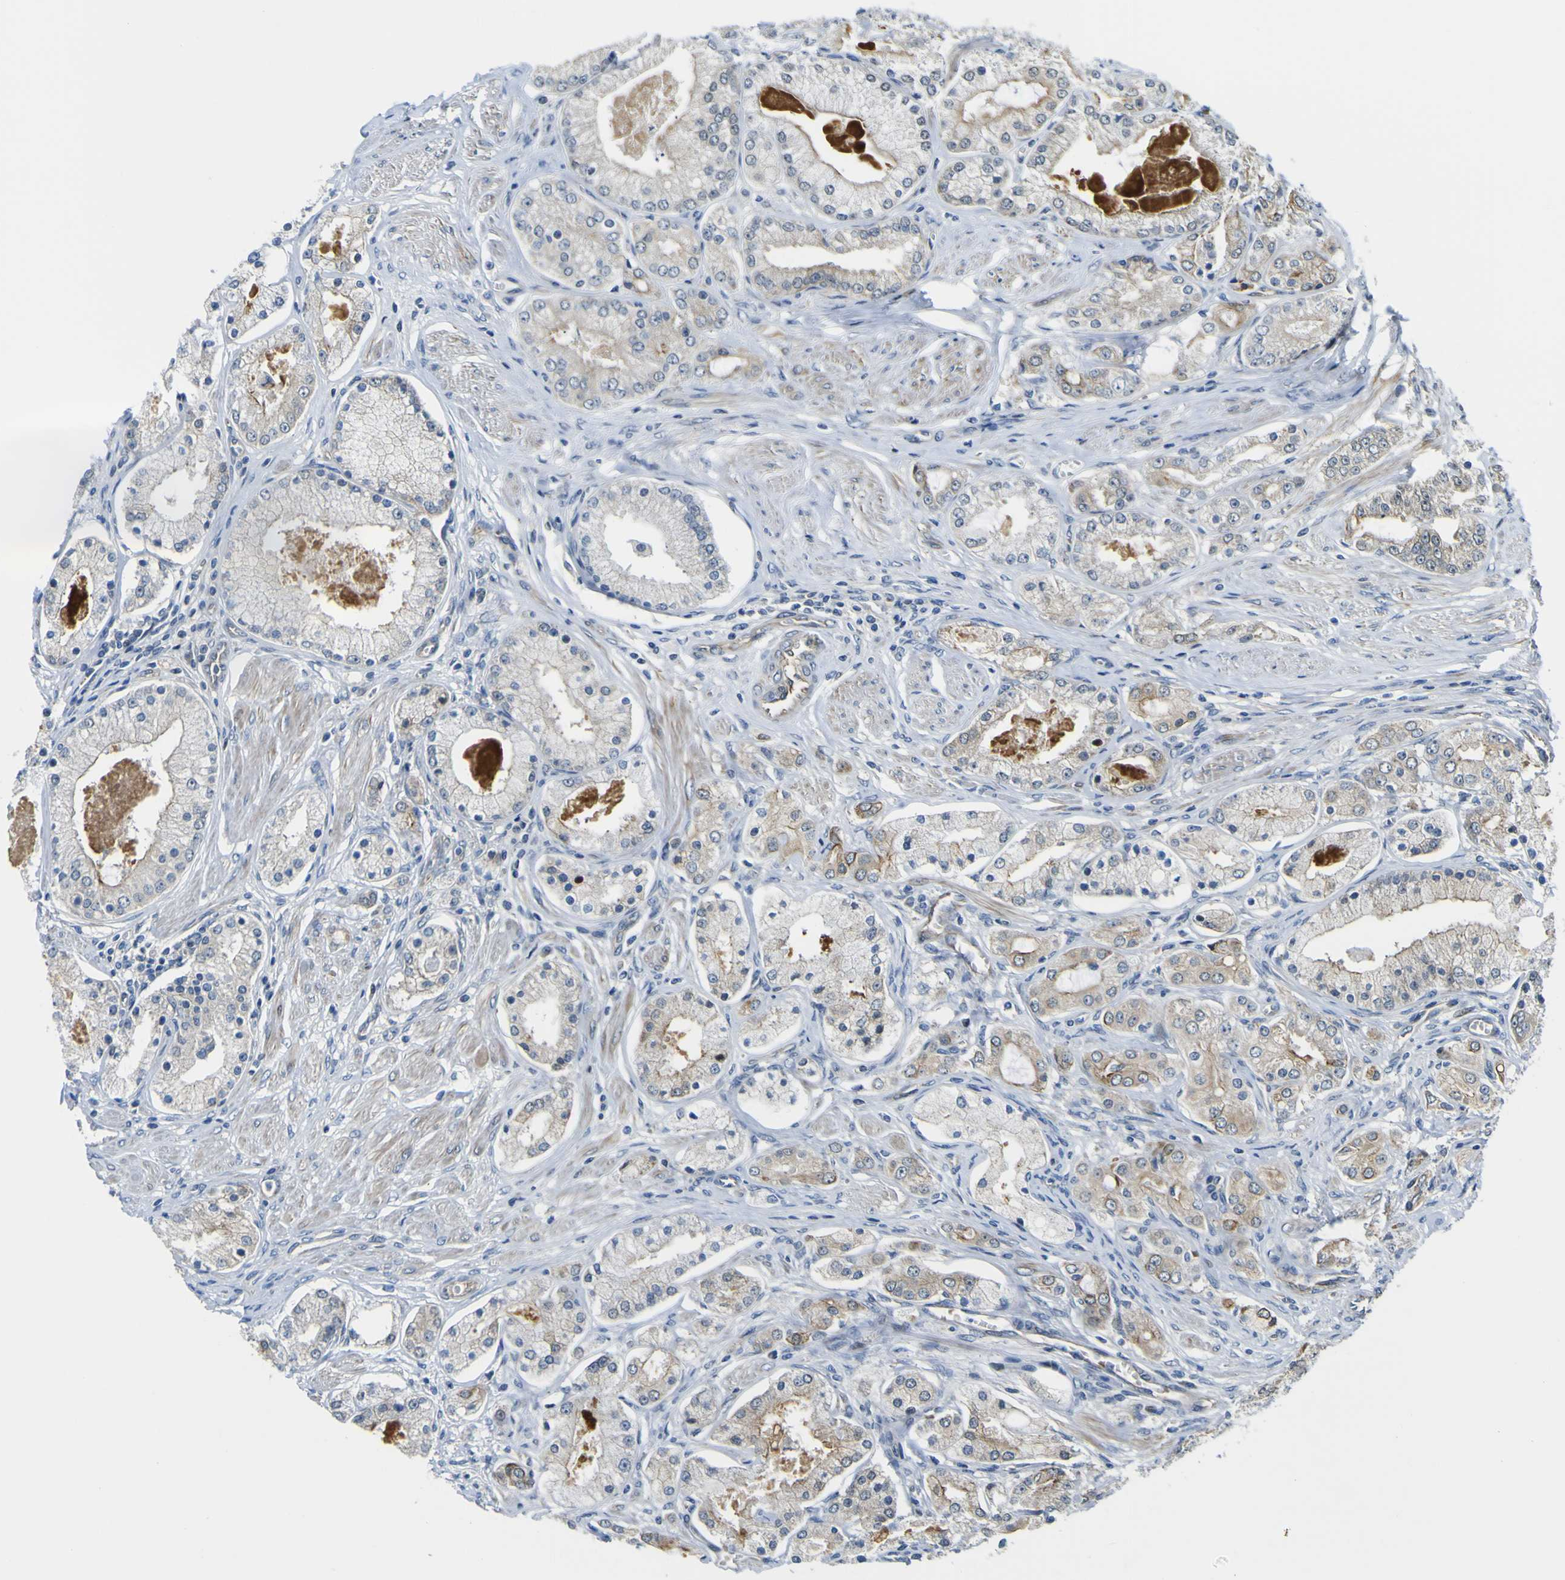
{"staining": {"intensity": "moderate", "quantity": "<25%", "location": "cytoplasmic/membranous"}, "tissue": "prostate cancer", "cell_type": "Tumor cells", "image_type": "cancer", "snomed": [{"axis": "morphology", "description": "Adenocarcinoma, High grade"}, {"axis": "topography", "description": "Prostate"}], "caption": "This is an image of IHC staining of prostate cancer (adenocarcinoma (high-grade)), which shows moderate staining in the cytoplasmic/membranous of tumor cells.", "gene": "KDM7A", "patient": {"sex": "male", "age": 66}}